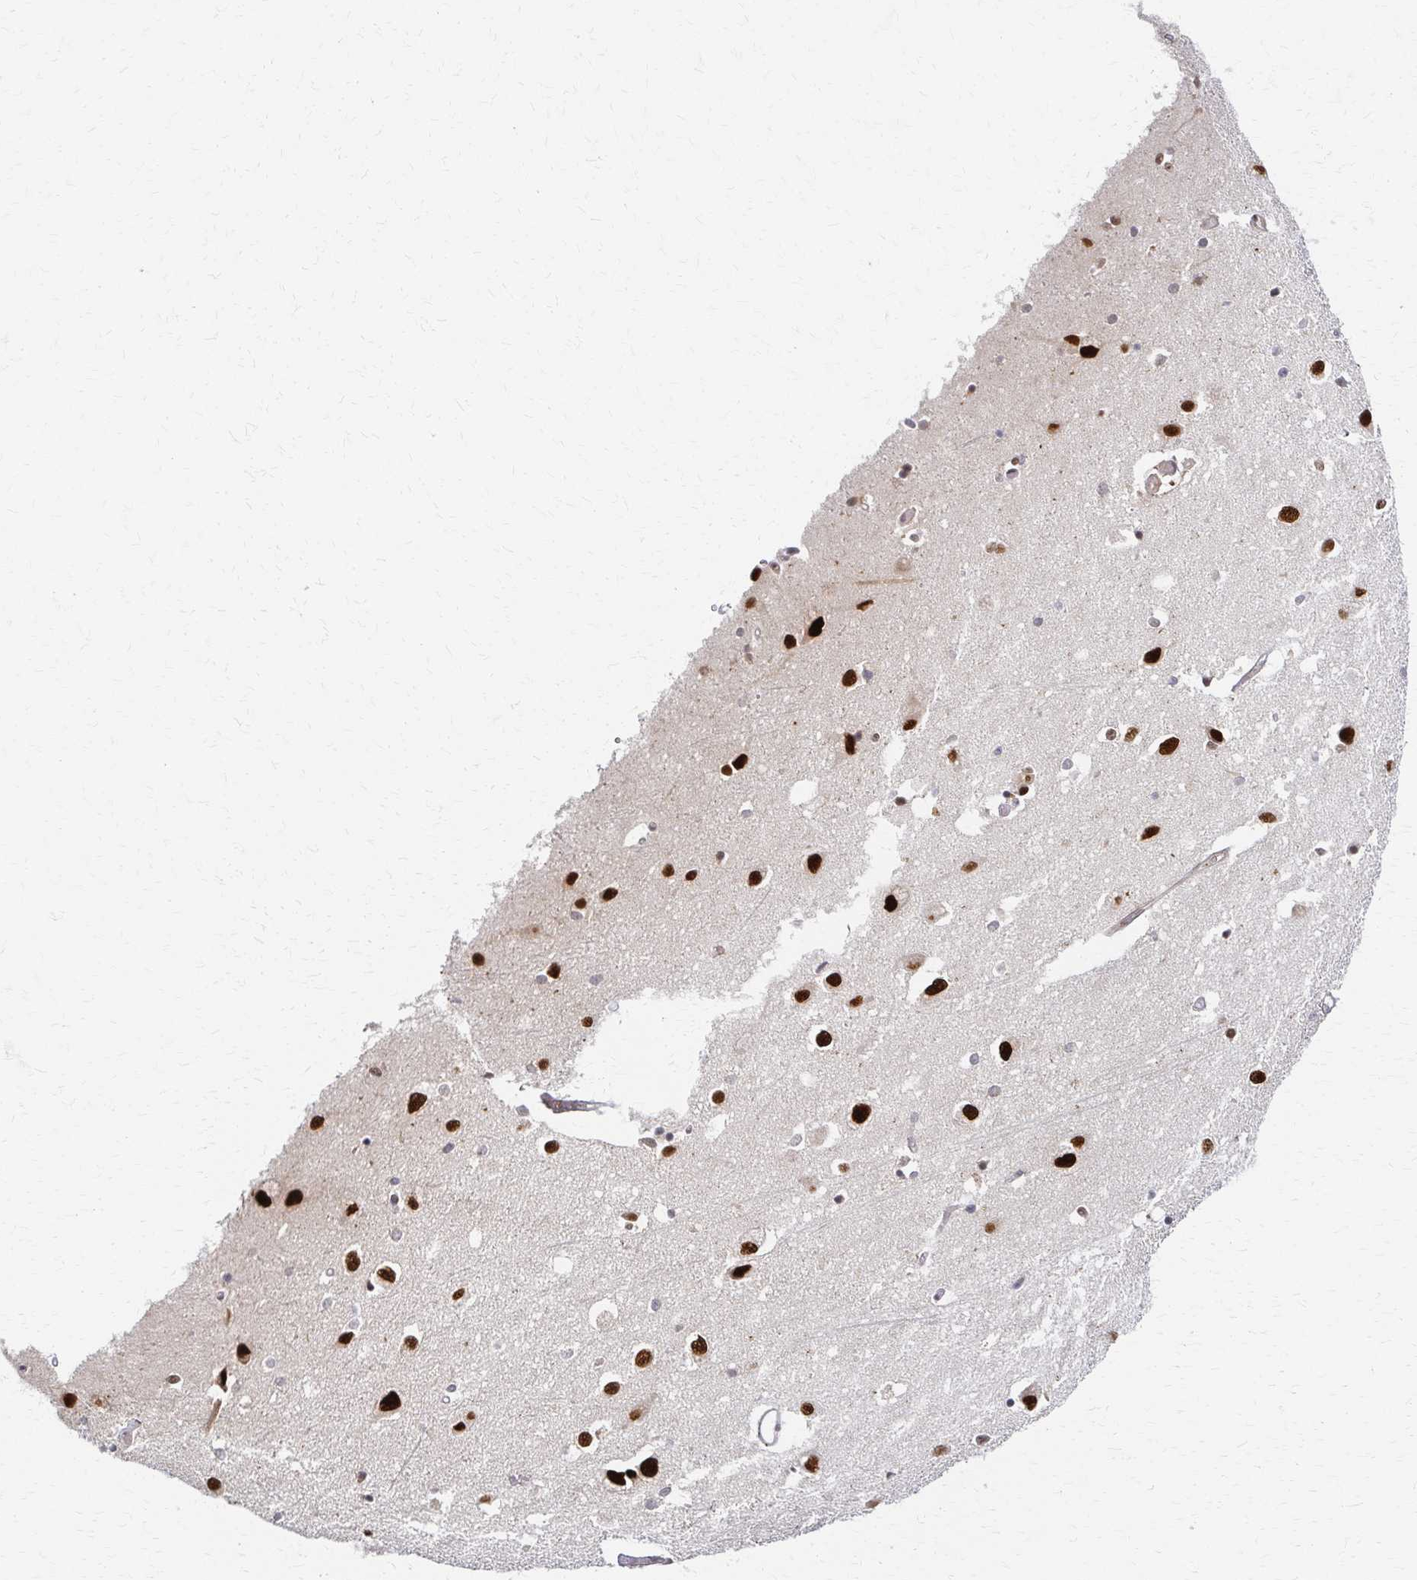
{"staining": {"intensity": "moderate", "quantity": "<25%", "location": "nuclear"}, "tissue": "caudate", "cell_type": "Glial cells", "image_type": "normal", "snomed": [{"axis": "morphology", "description": "Normal tissue, NOS"}, {"axis": "topography", "description": "Lateral ventricle wall"}, {"axis": "topography", "description": "Hippocampus"}], "caption": "High-magnification brightfield microscopy of unremarkable caudate stained with DAB (brown) and counterstained with hematoxylin (blue). glial cells exhibit moderate nuclear positivity is present in approximately<25% of cells.", "gene": "PSMD7", "patient": {"sex": "female", "age": 63}}